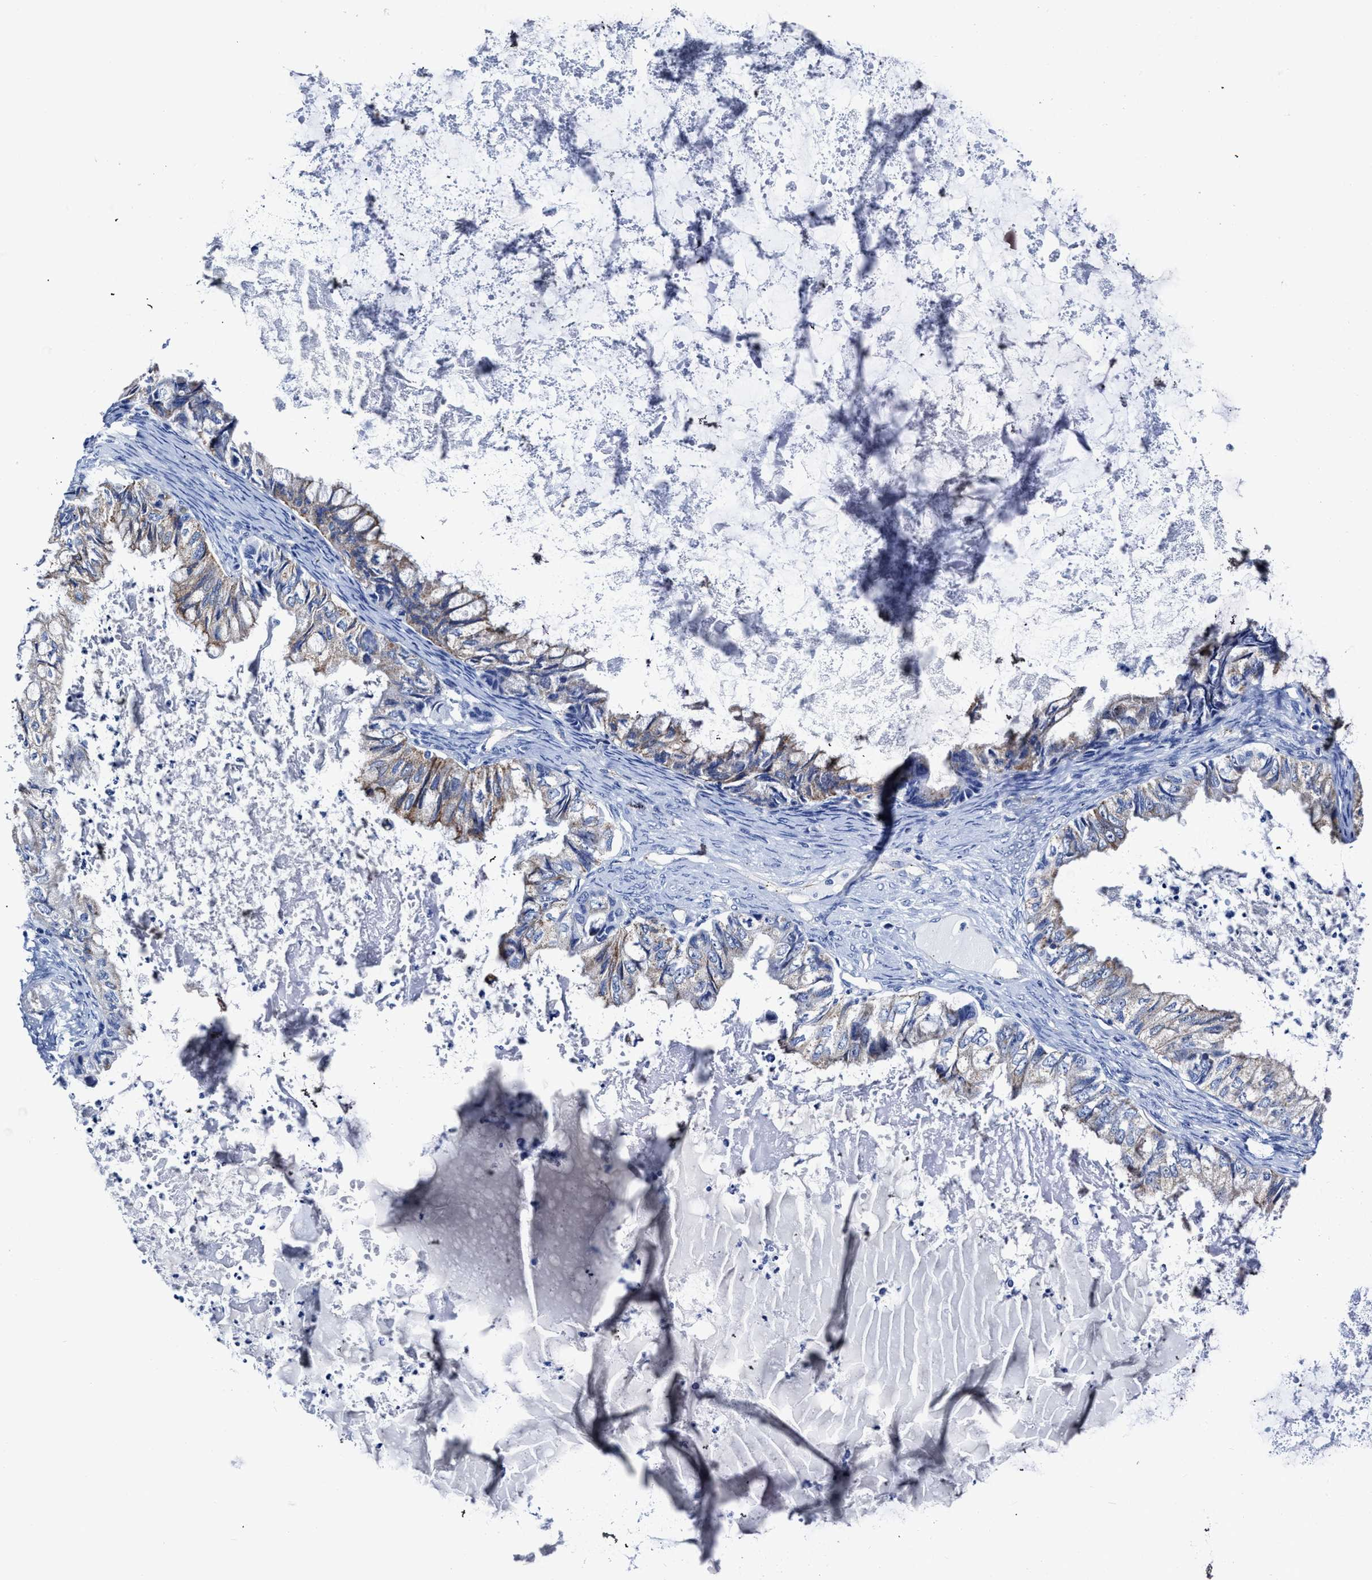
{"staining": {"intensity": "weak", "quantity": ">75%", "location": "cytoplasmic/membranous"}, "tissue": "ovarian cancer", "cell_type": "Tumor cells", "image_type": "cancer", "snomed": [{"axis": "morphology", "description": "Cystadenocarcinoma, mucinous, NOS"}, {"axis": "topography", "description": "Ovary"}], "caption": "Protein analysis of ovarian cancer (mucinous cystadenocarcinoma) tissue exhibits weak cytoplasmic/membranous positivity in approximately >75% of tumor cells.", "gene": "KCNMB3", "patient": {"sex": "female", "age": 80}}